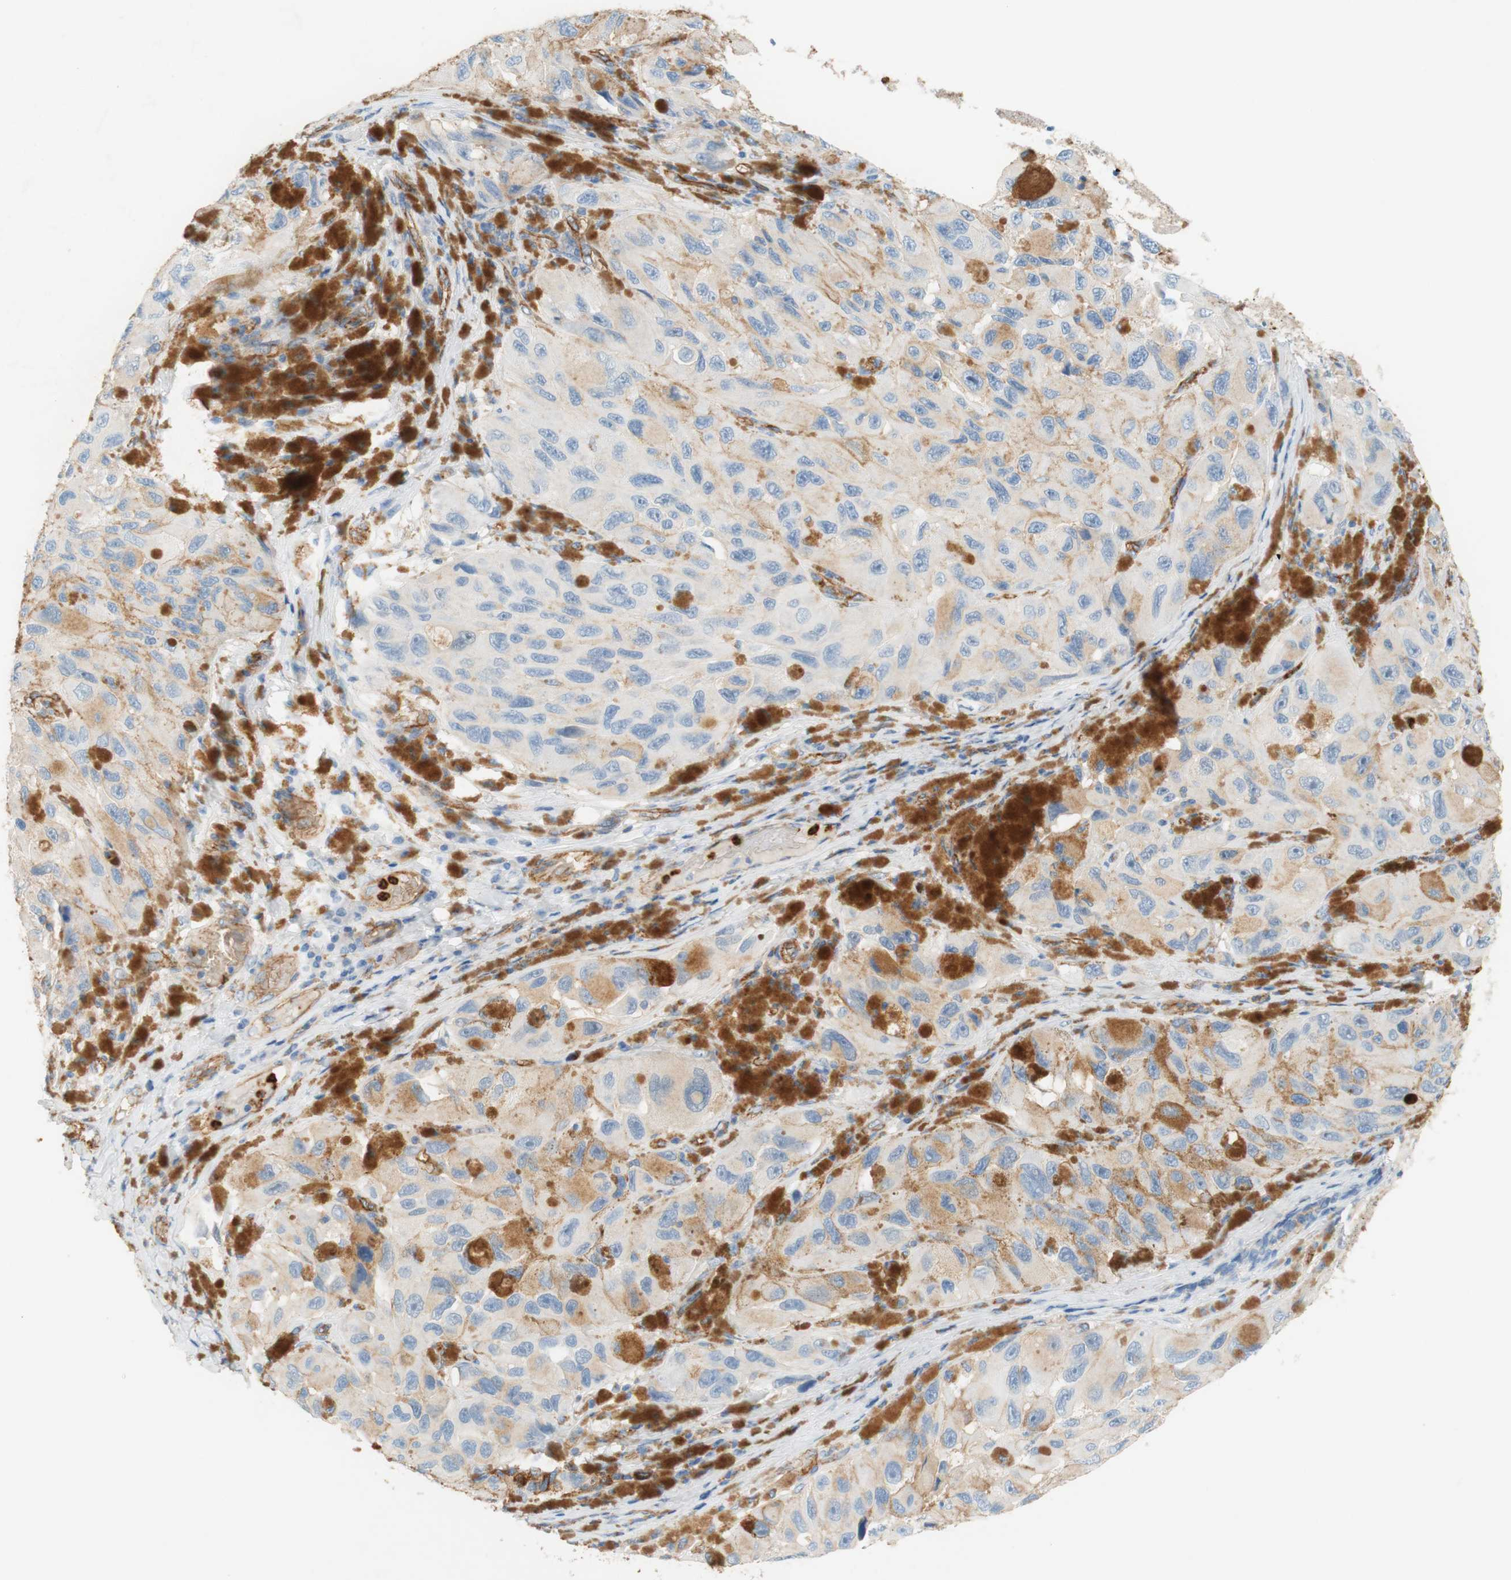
{"staining": {"intensity": "weak", "quantity": "25%-75%", "location": "cytoplasmic/membranous"}, "tissue": "melanoma", "cell_type": "Tumor cells", "image_type": "cancer", "snomed": [{"axis": "morphology", "description": "Malignant melanoma, NOS"}, {"axis": "topography", "description": "Skin"}], "caption": "High-power microscopy captured an immunohistochemistry photomicrograph of melanoma, revealing weak cytoplasmic/membranous positivity in about 25%-75% of tumor cells.", "gene": "STOM", "patient": {"sex": "female", "age": 73}}